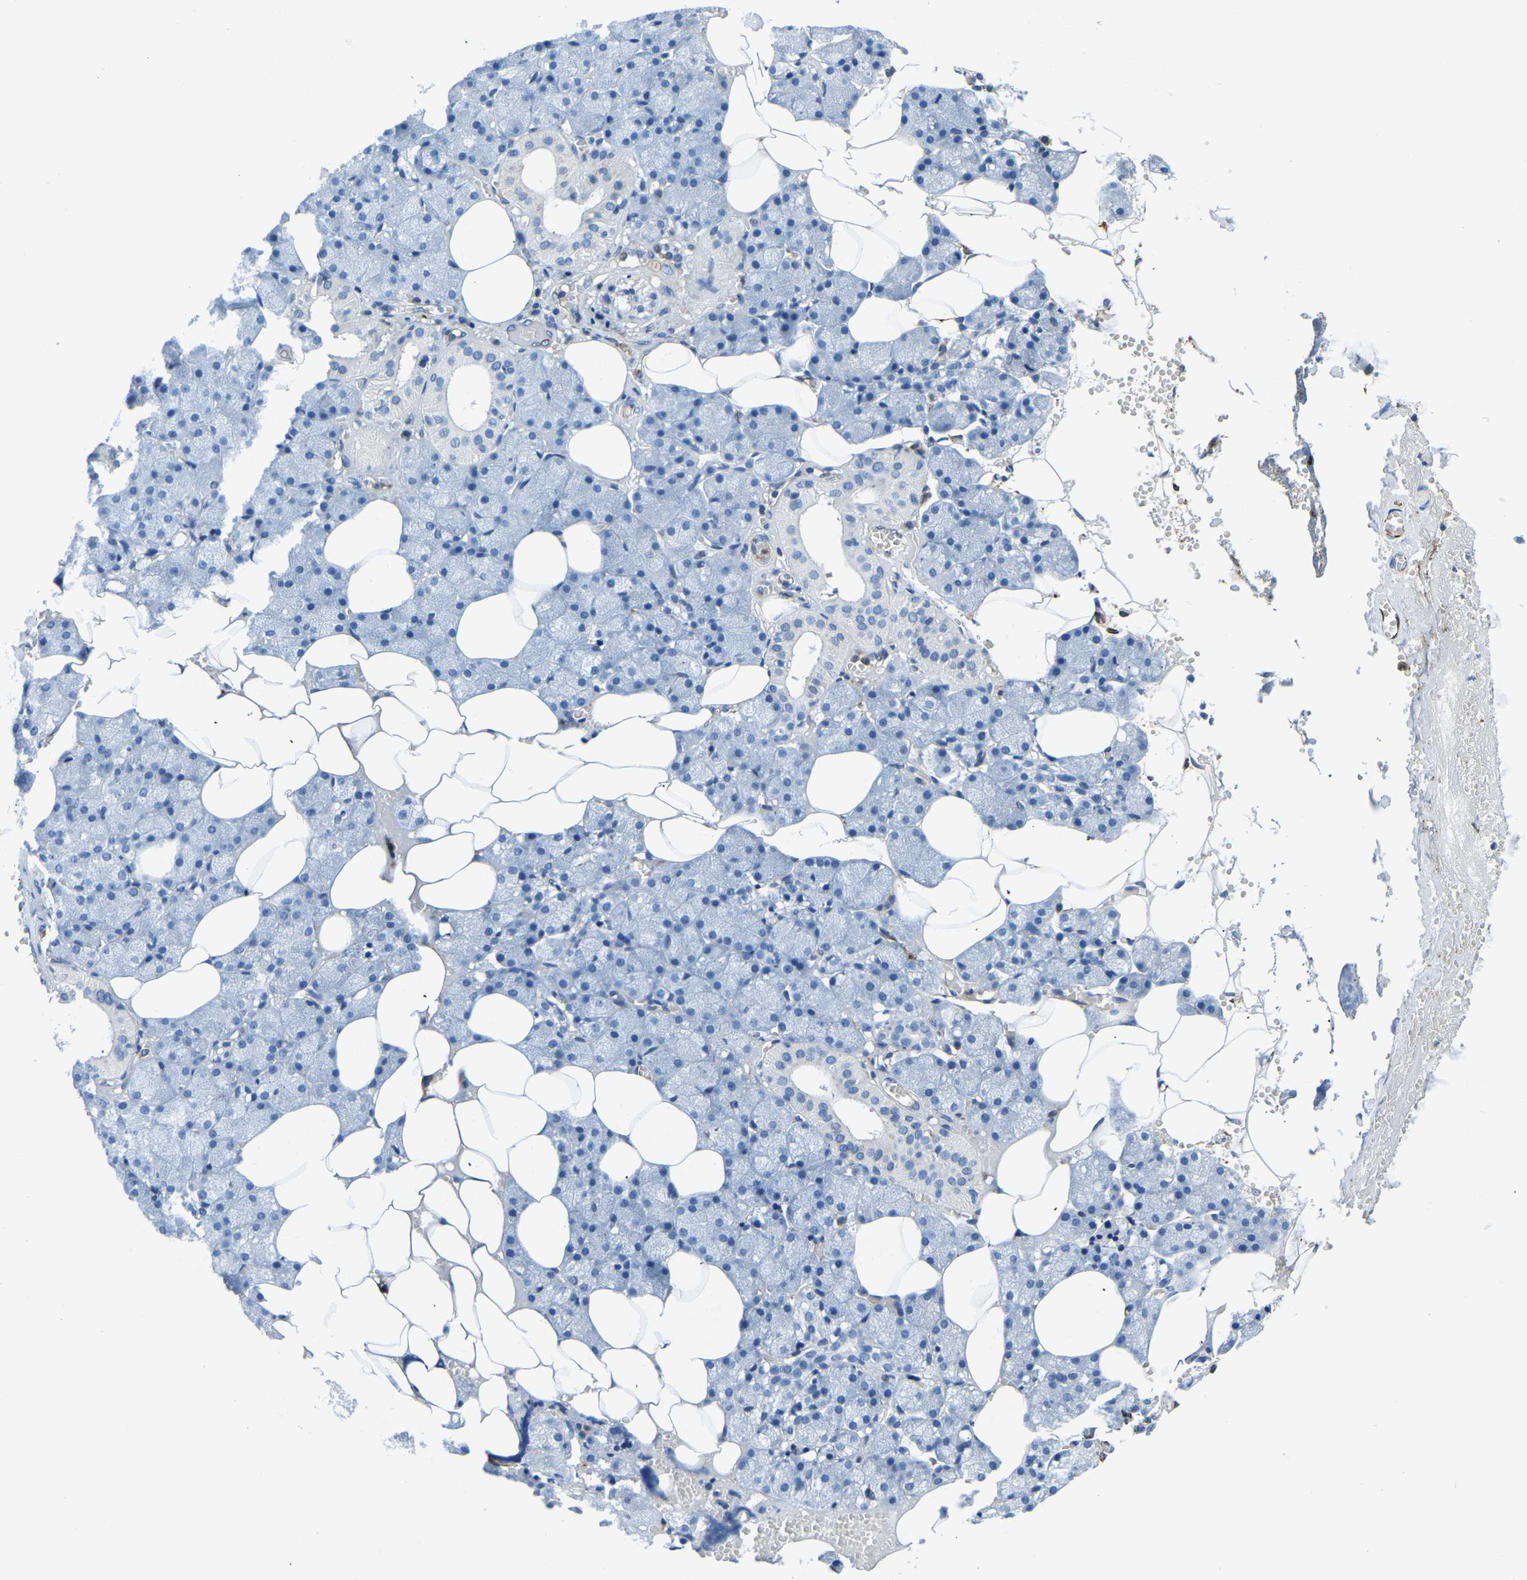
{"staining": {"intensity": "negative", "quantity": "none", "location": "none"}, "tissue": "salivary gland", "cell_type": "Glandular cells", "image_type": "normal", "snomed": [{"axis": "morphology", "description": "Normal tissue, NOS"}, {"axis": "topography", "description": "Salivary gland"}], "caption": "The image reveals no staining of glandular cells in unremarkable salivary gland. (DAB (3,3'-diaminobenzidine) immunohistochemistry visualized using brightfield microscopy, high magnification).", "gene": "MS4A3", "patient": {"sex": "male", "age": 62}}